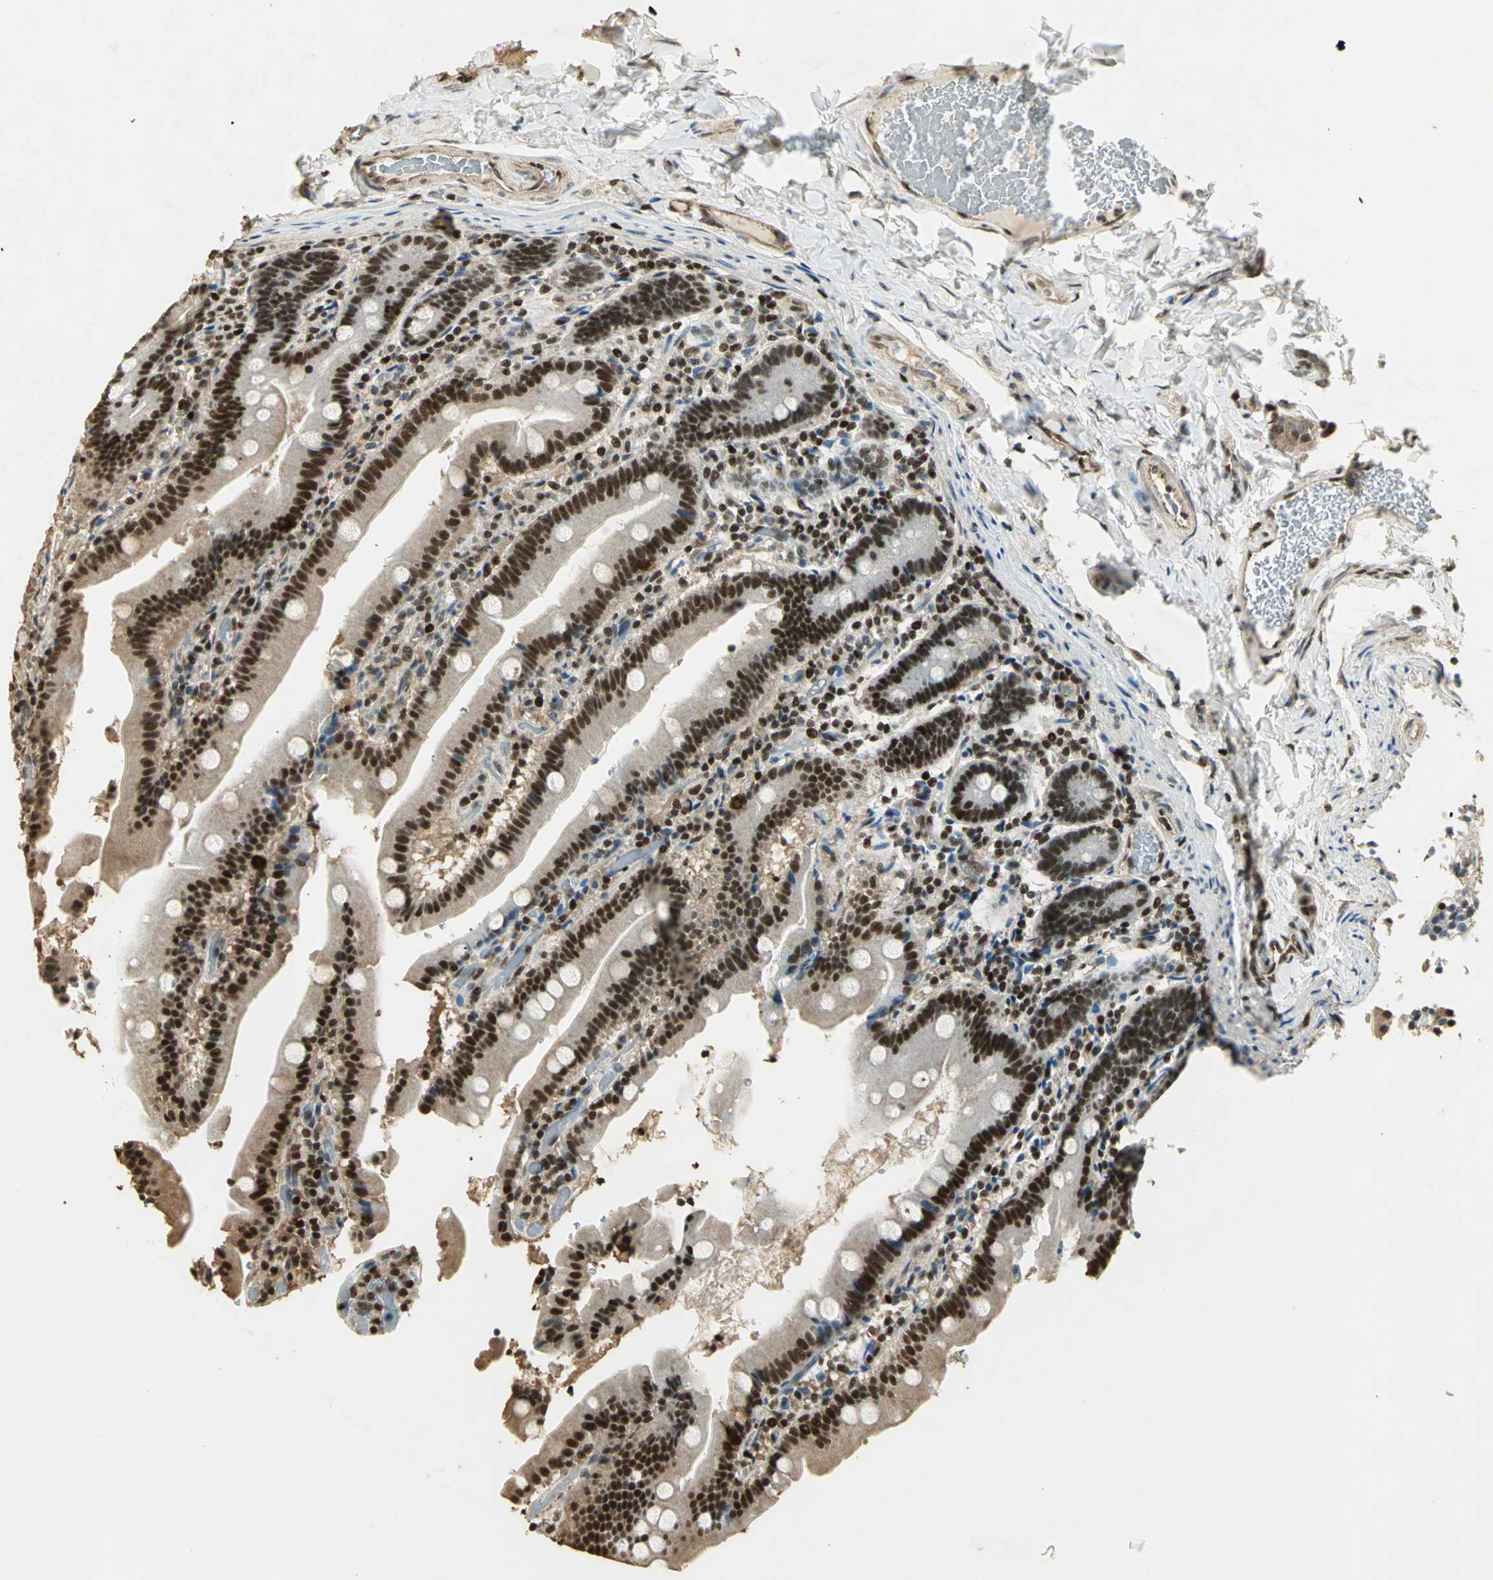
{"staining": {"intensity": "strong", "quantity": ">75%", "location": "nuclear"}, "tissue": "duodenum", "cell_type": "Glandular cells", "image_type": "normal", "snomed": [{"axis": "morphology", "description": "Normal tissue, NOS"}, {"axis": "topography", "description": "Duodenum"}], "caption": "The image displays a brown stain indicating the presence of a protein in the nuclear of glandular cells in duodenum.", "gene": "ELF1", "patient": {"sex": "female", "age": 53}}